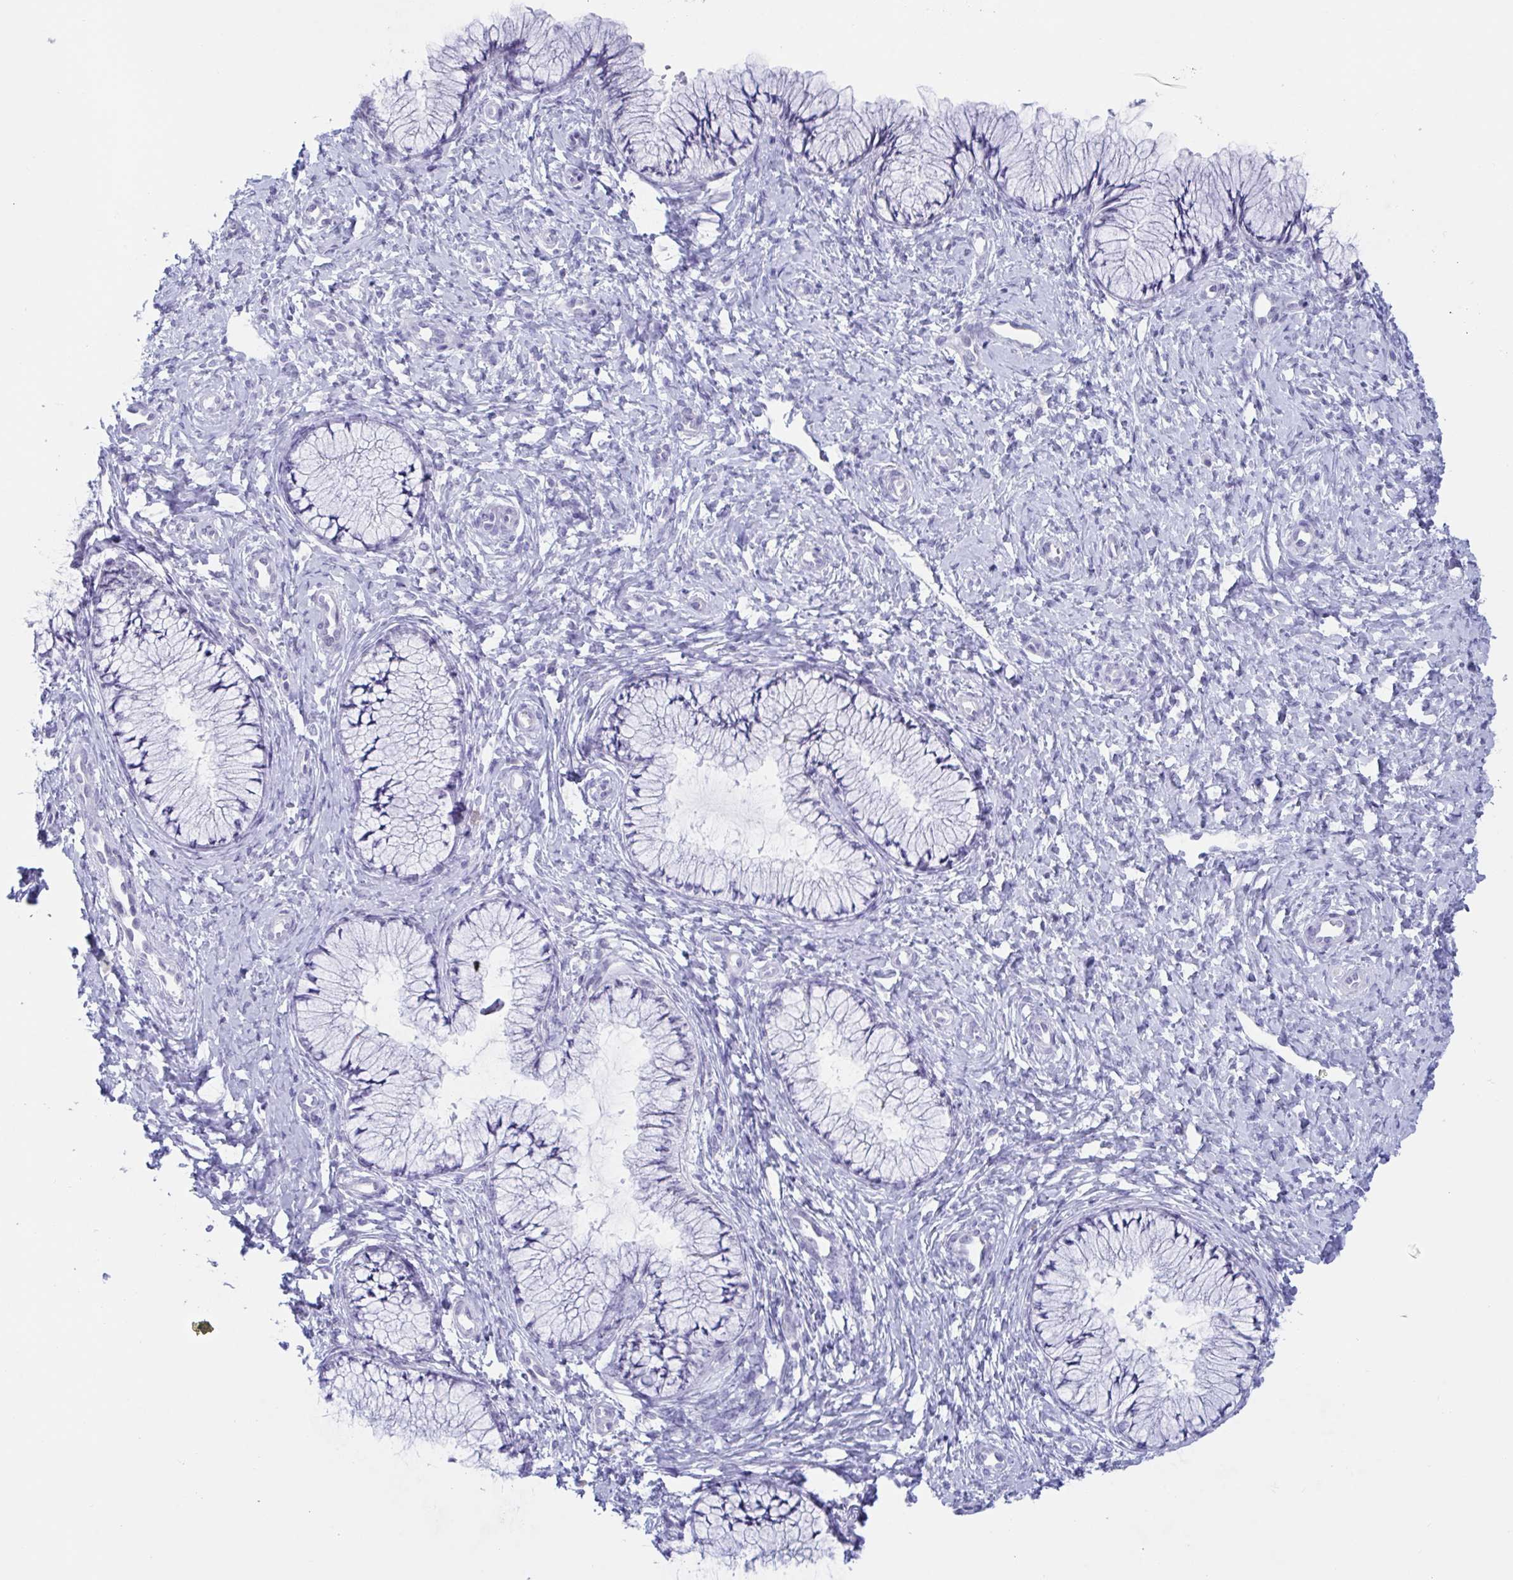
{"staining": {"intensity": "negative", "quantity": "none", "location": "none"}, "tissue": "cervix", "cell_type": "Glandular cells", "image_type": "normal", "snomed": [{"axis": "morphology", "description": "Normal tissue, NOS"}, {"axis": "topography", "description": "Cervix"}], "caption": "Glandular cells show no significant expression in normal cervix. (DAB (3,3'-diaminobenzidine) immunohistochemistry (IHC), high magnification).", "gene": "CDX4", "patient": {"sex": "female", "age": 37}}